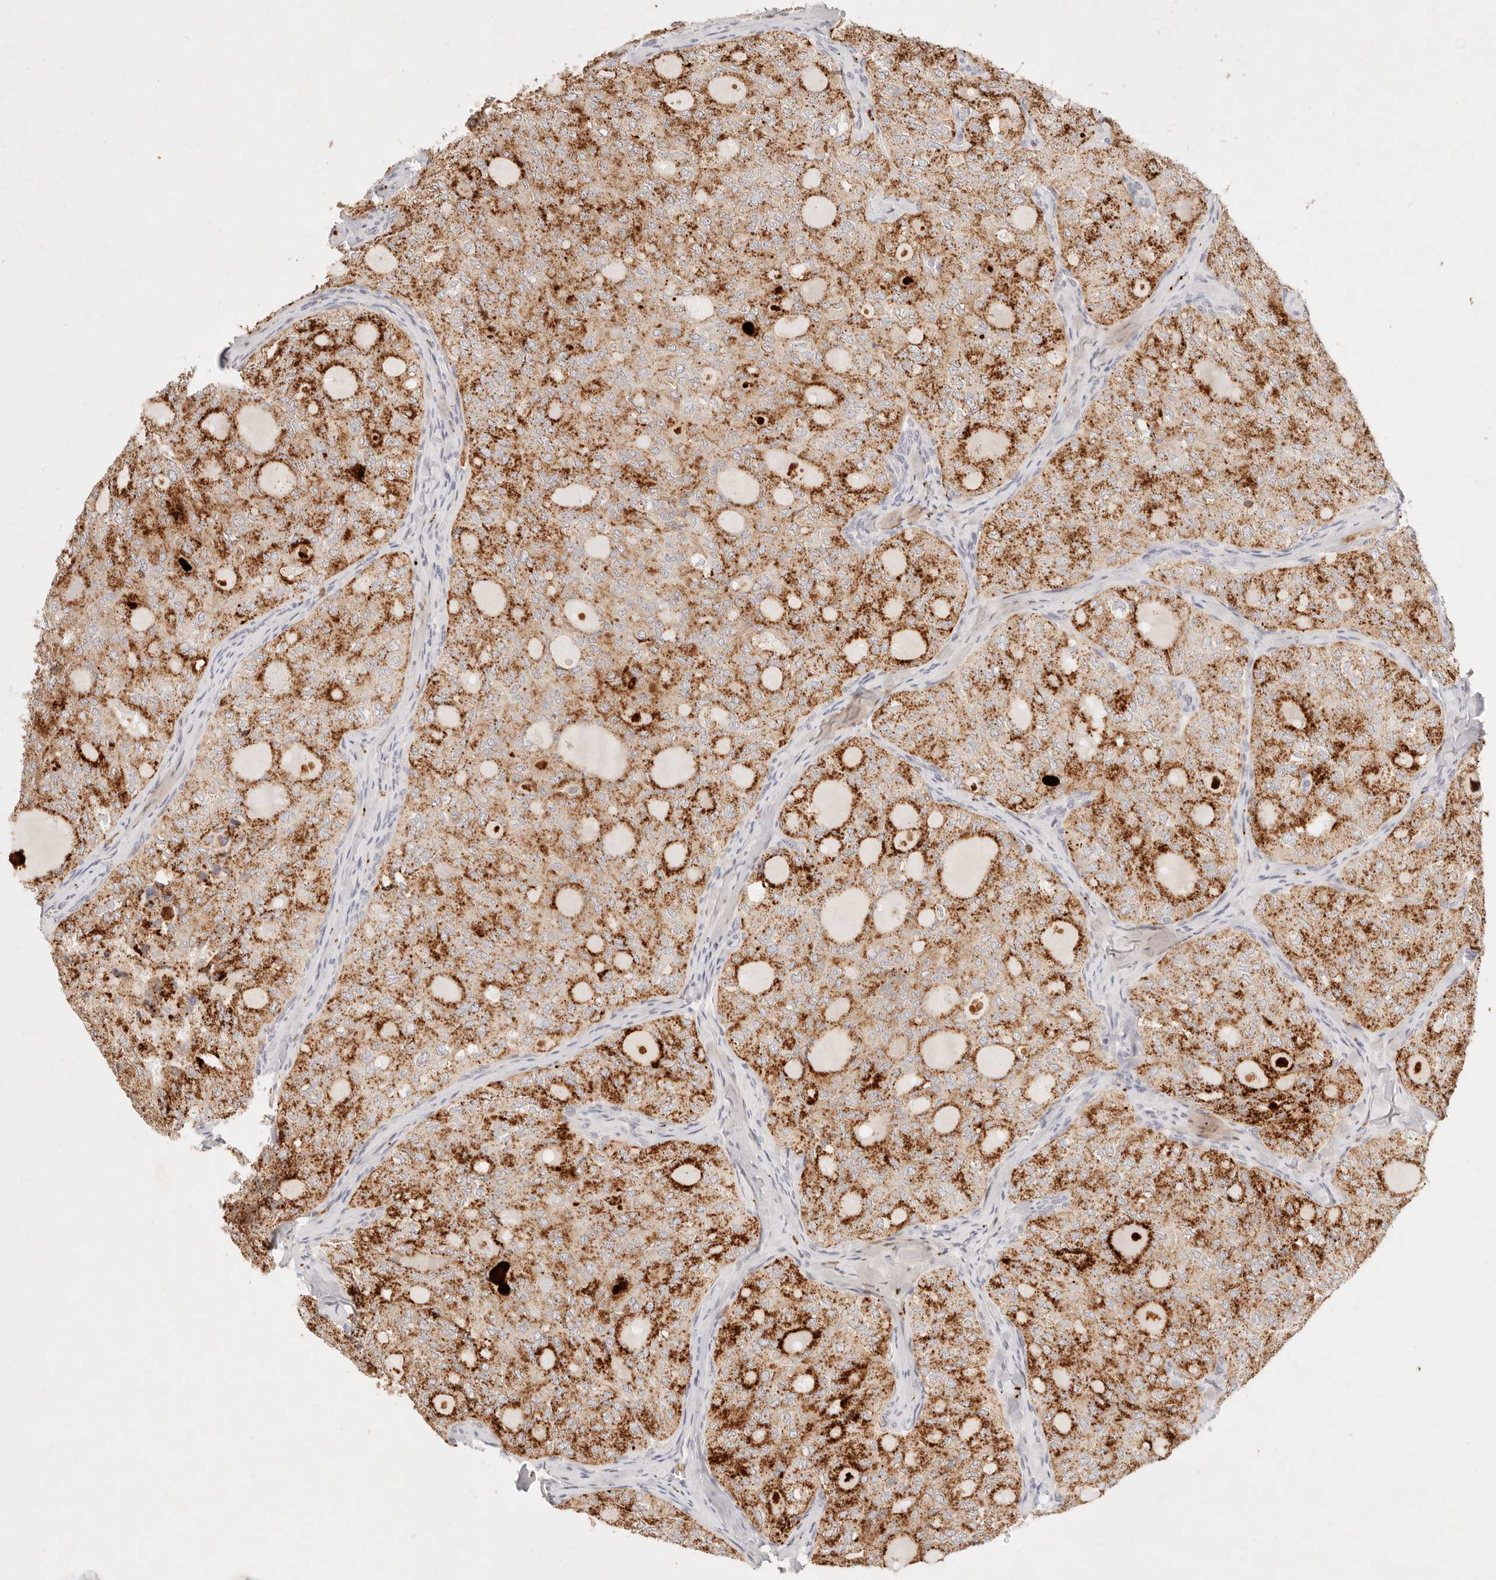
{"staining": {"intensity": "strong", "quantity": ">75%", "location": "cytoplasmic/membranous"}, "tissue": "thyroid cancer", "cell_type": "Tumor cells", "image_type": "cancer", "snomed": [{"axis": "morphology", "description": "Follicular adenoma carcinoma, NOS"}, {"axis": "topography", "description": "Thyroid gland"}], "caption": "Thyroid follicular adenoma carcinoma stained with DAB (3,3'-diaminobenzidine) immunohistochemistry (IHC) displays high levels of strong cytoplasmic/membranous expression in about >75% of tumor cells.", "gene": "GPR84", "patient": {"sex": "male", "age": 75}}